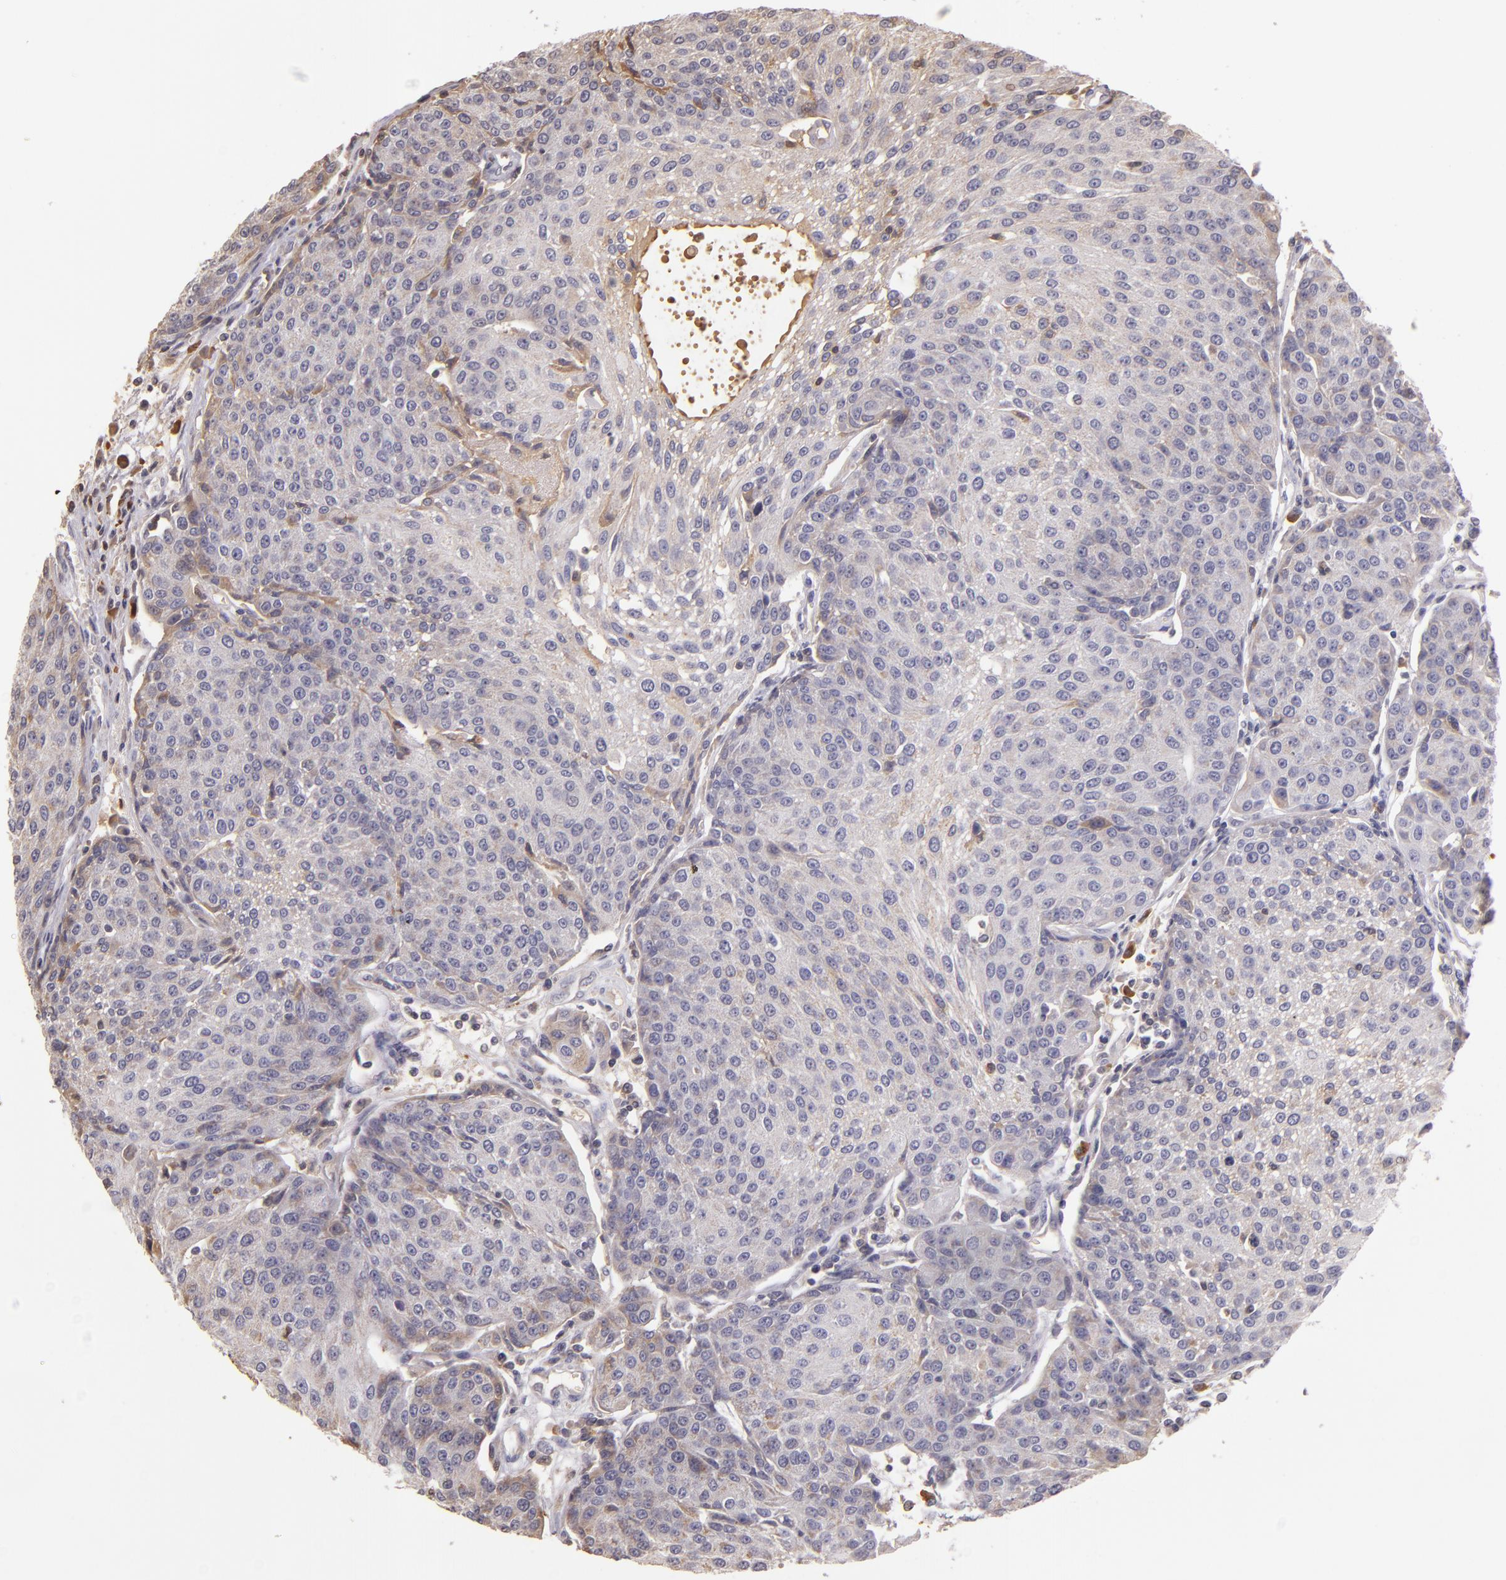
{"staining": {"intensity": "negative", "quantity": "none", "location": "none"}, "tissue": "urothelial cancer", "cell_type": "Tumor cells", "image_type": "cancer", "snomed": [{"axis": "morphology", "description": "Urothelial carcinoma, High grade"}, {"axis": "topography", "description": "Urinary bladder"}], "caption": "Tumor cells are negative for brown protein staining in urothelial cancer.", "gene": "ABL1", "patient": {"sex": "female", "age": 85}}